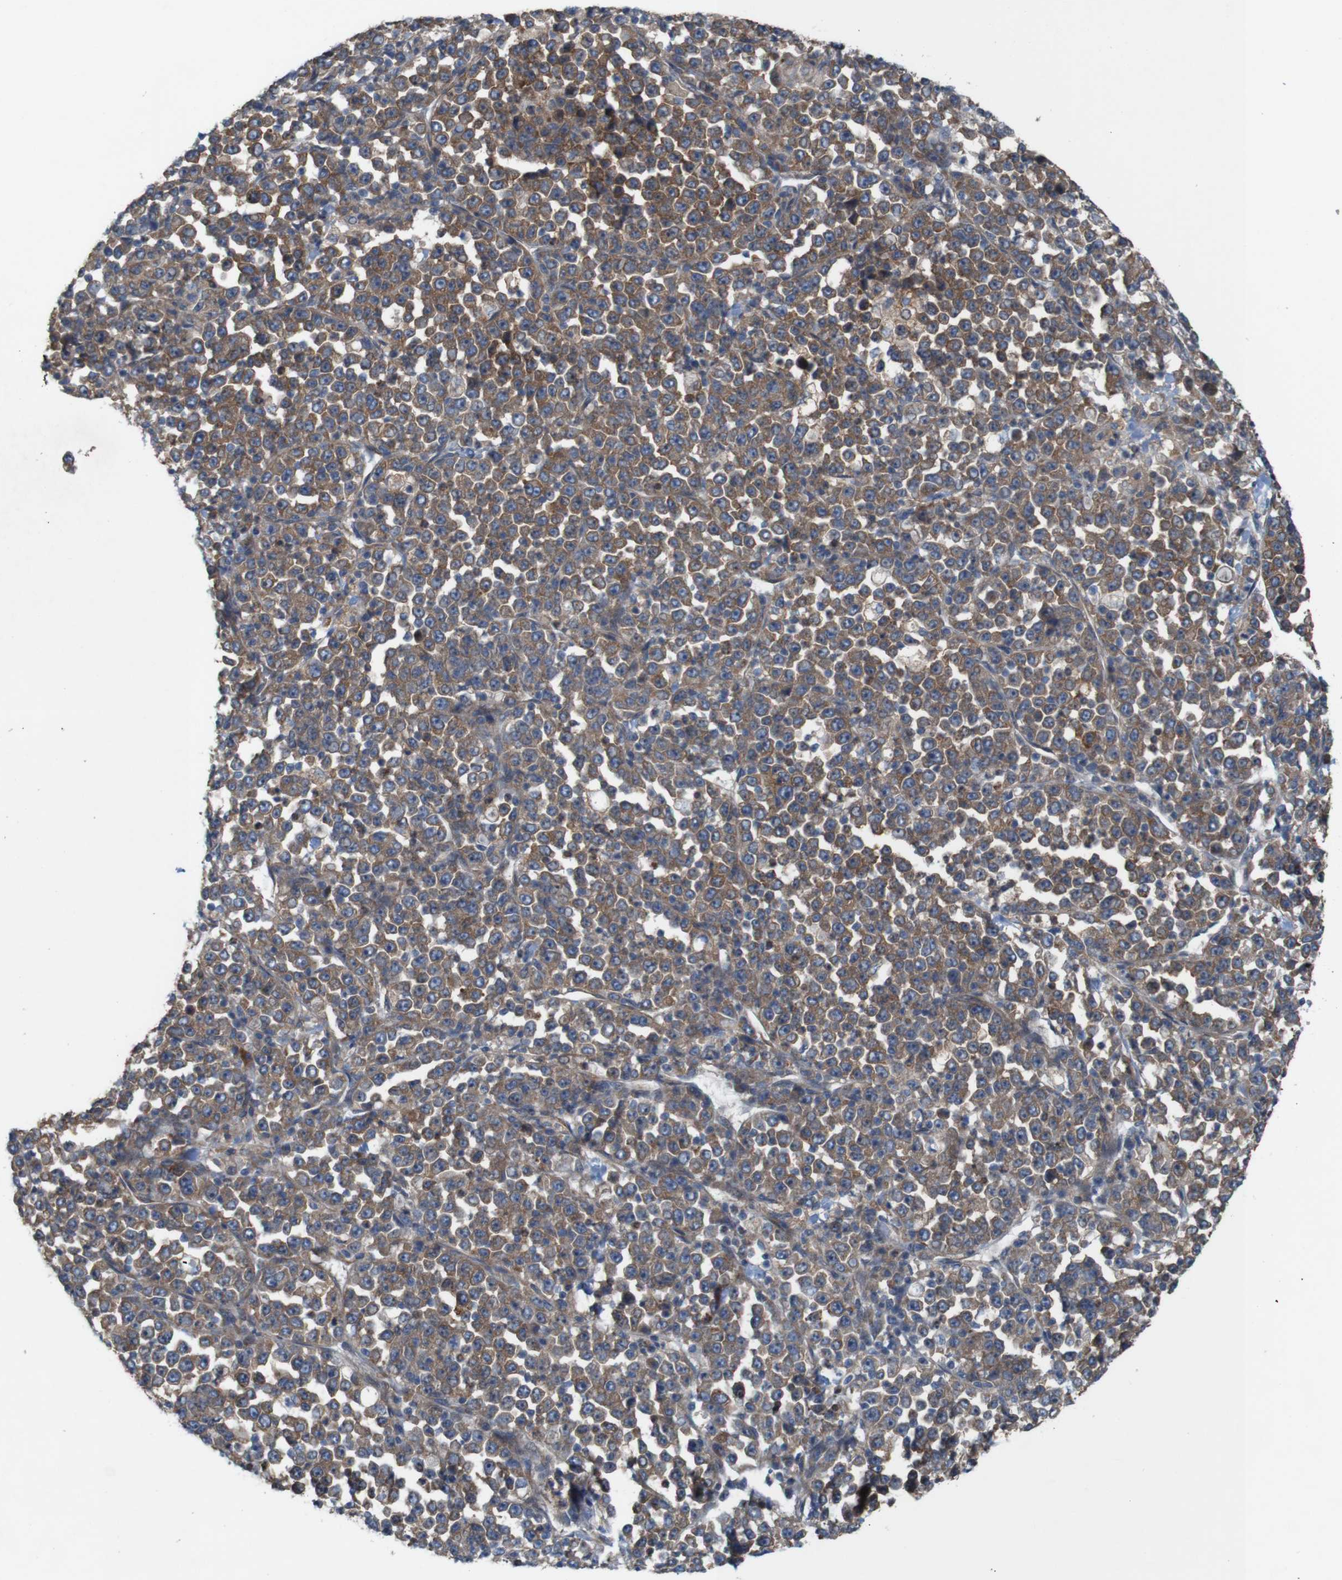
{"staining": {"intensity": "moderate", "quantity": ">75%", "location": "cytoplasmic/membranous"}, "tissue": "stomach cancer", "cell_type": "Tumor cells", "image_type": "cancer", "snomed": [{"axis": "morphology", "description": "Normal tissue, NOS"}, {"axis": "morphology", "description": "Adenocarcinoma, NOS"}, {"axis": "topography", "description": "Stomach, upper"}, {"axis": "topography", "description": "Stomach"}], "caption": "Protein staining exhibits moderate cytoplasmic/membranous staining in about >75% of tumor cells in stomach cancer.", "gene": "SIGLEC8", "patient": {"sex": "male", "age": 59}}